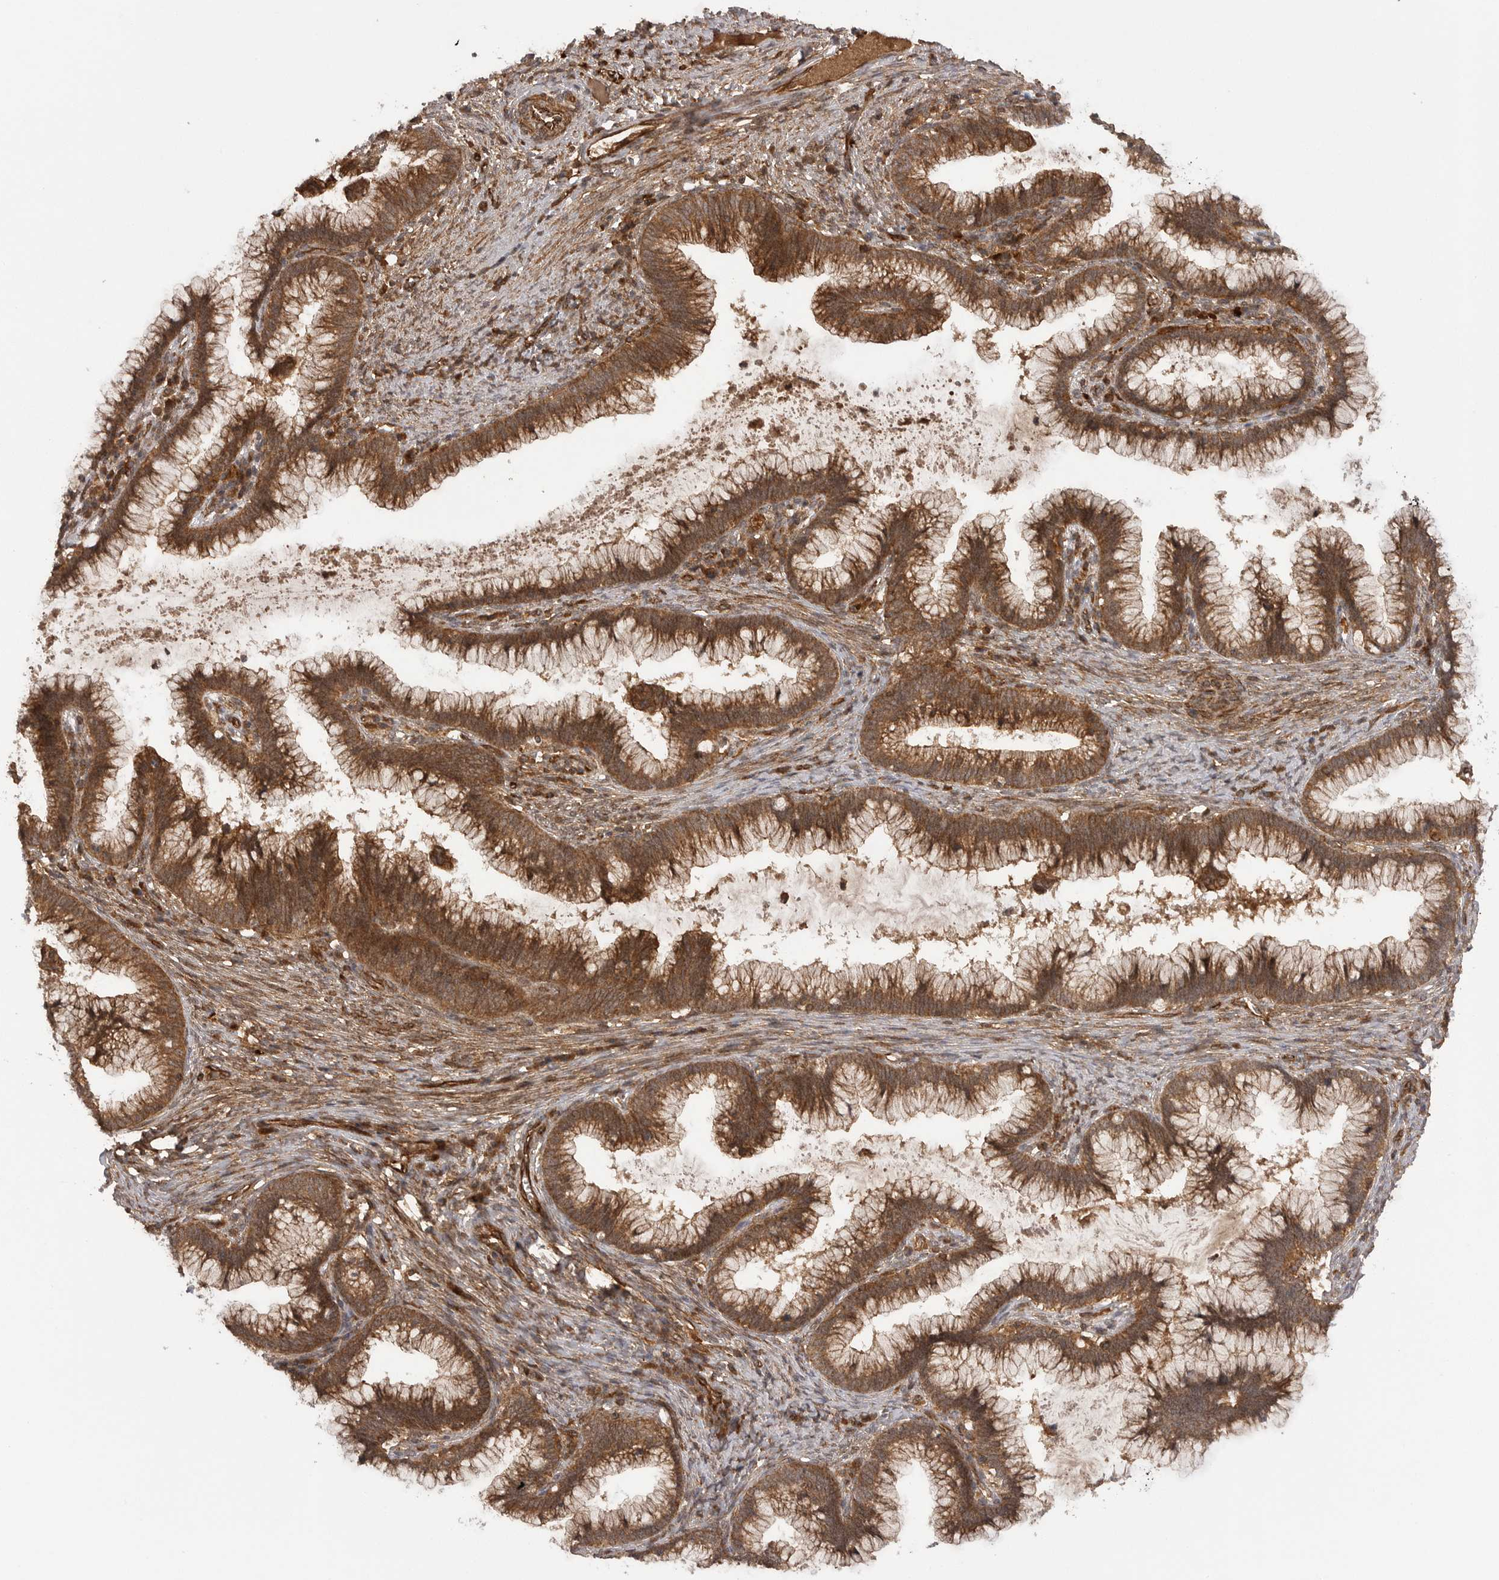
{"staining": {"intensity": "strong", "quantity": ">75%", "location": "cytoplasmic/membranous"}, "tissue": "cervical cancer", "cell_type": "Tumor cells", "image_type": "cancer", "snomed": [{"axis": "morphology", "description": "Adenocarcinoma, NOS"}, {"axis": "topography", "description": "Cervix"}], "caption": "A micrograph of human cervical adenocarcinoma stained for a protein displays strong cytoplasmic/membranous brown staining in tumor cells.", "gene": "PRDX4", "patient": {"sex": "female", "age": 36}}